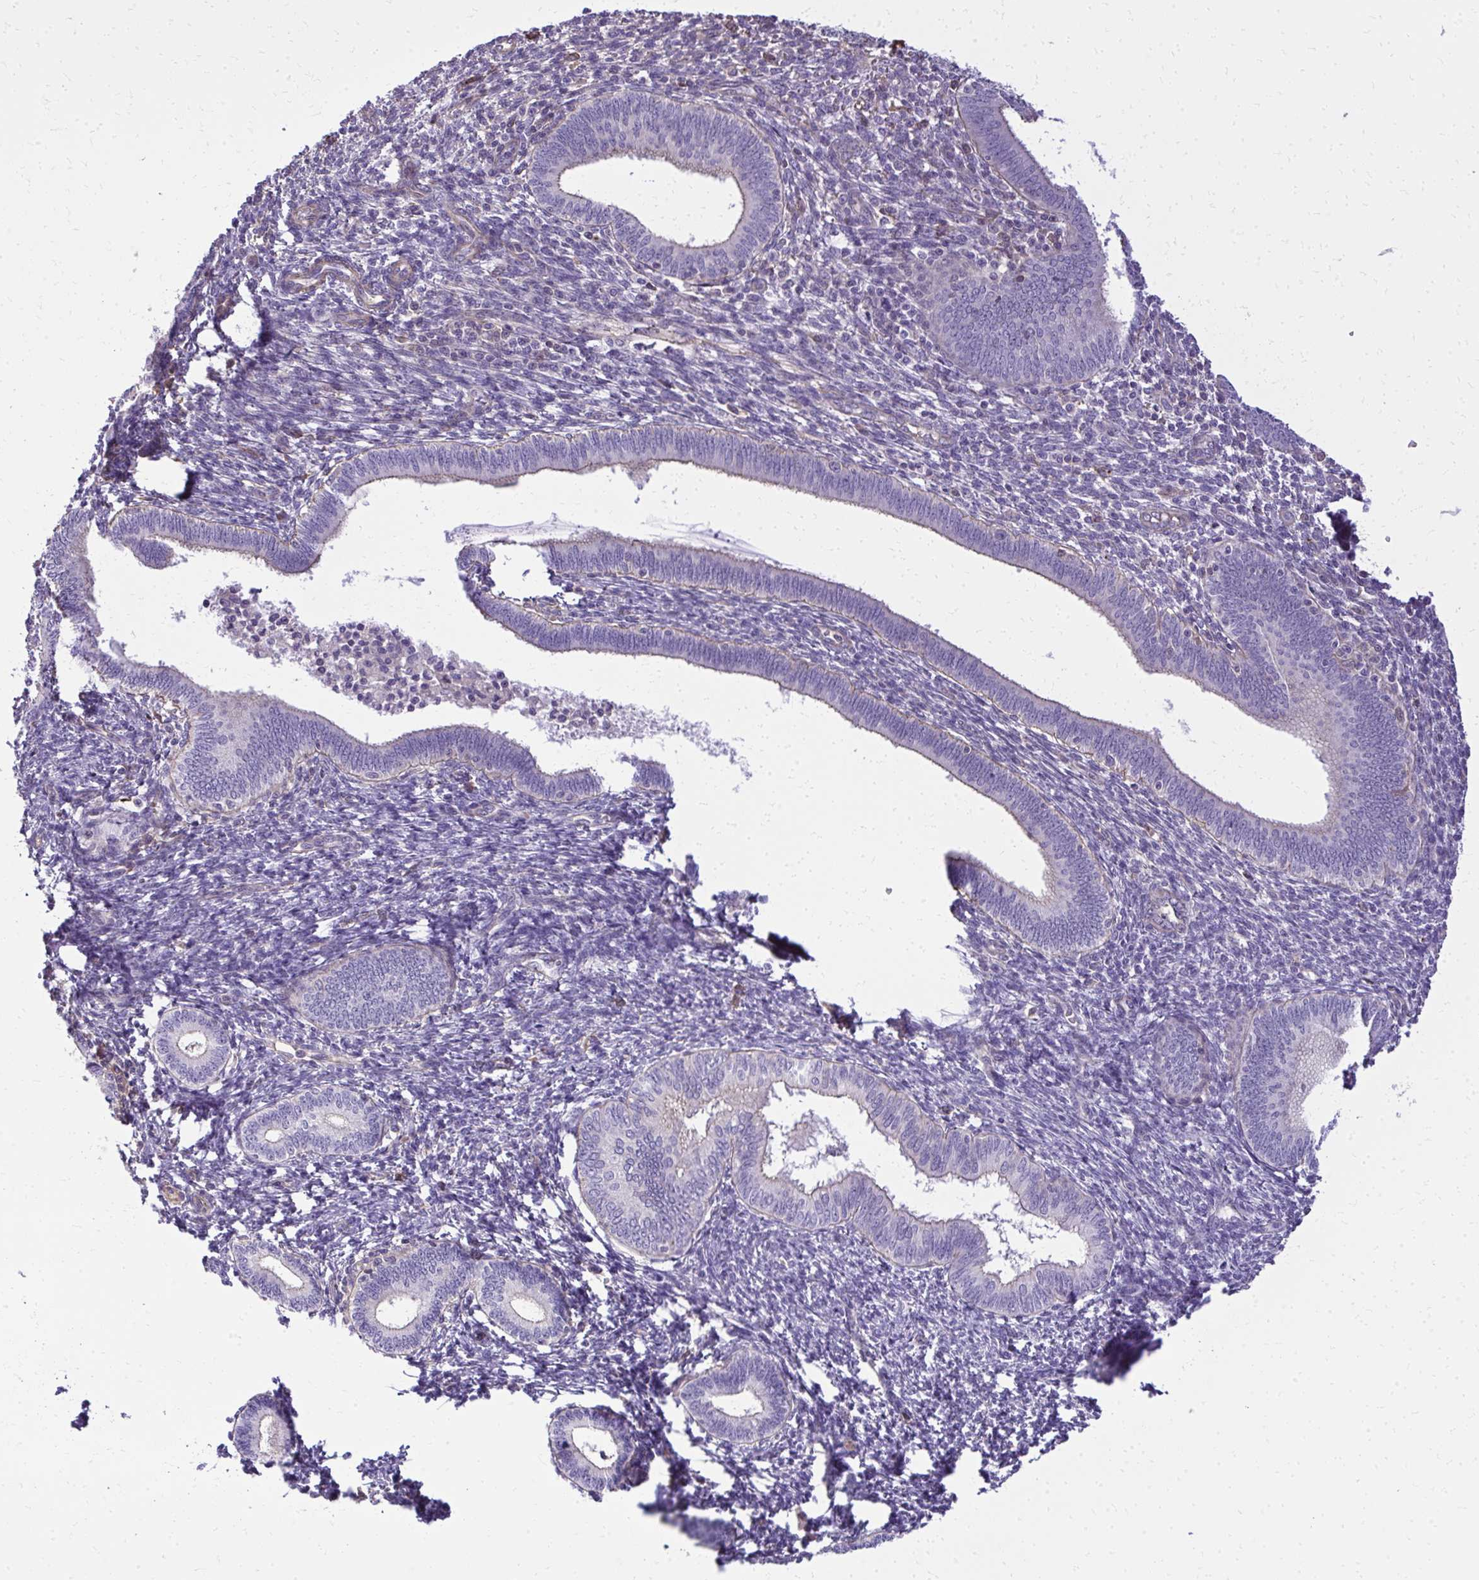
{"staining": {"intensity": "negative", "quantity": "none", "location": "none"}, "tissue": "endometrium", "cell_type": "Cells in endometrial stroma", "image_type": "normal", "snomed": [{"axis": "morphology", "description": "Normal tissue, NOS"}, {"axis": "topography", "description": "Endometrium"}], "caption": "Immunohistochemistry of unremarkable endometrium reveals no staining in cells in endometrial stroma. (DAB immunohistochemistry visualized using brightfield microscopy, high magnification).", "gene": "RUNDC3B", "patient": {"sex": "female", "age": 41}}